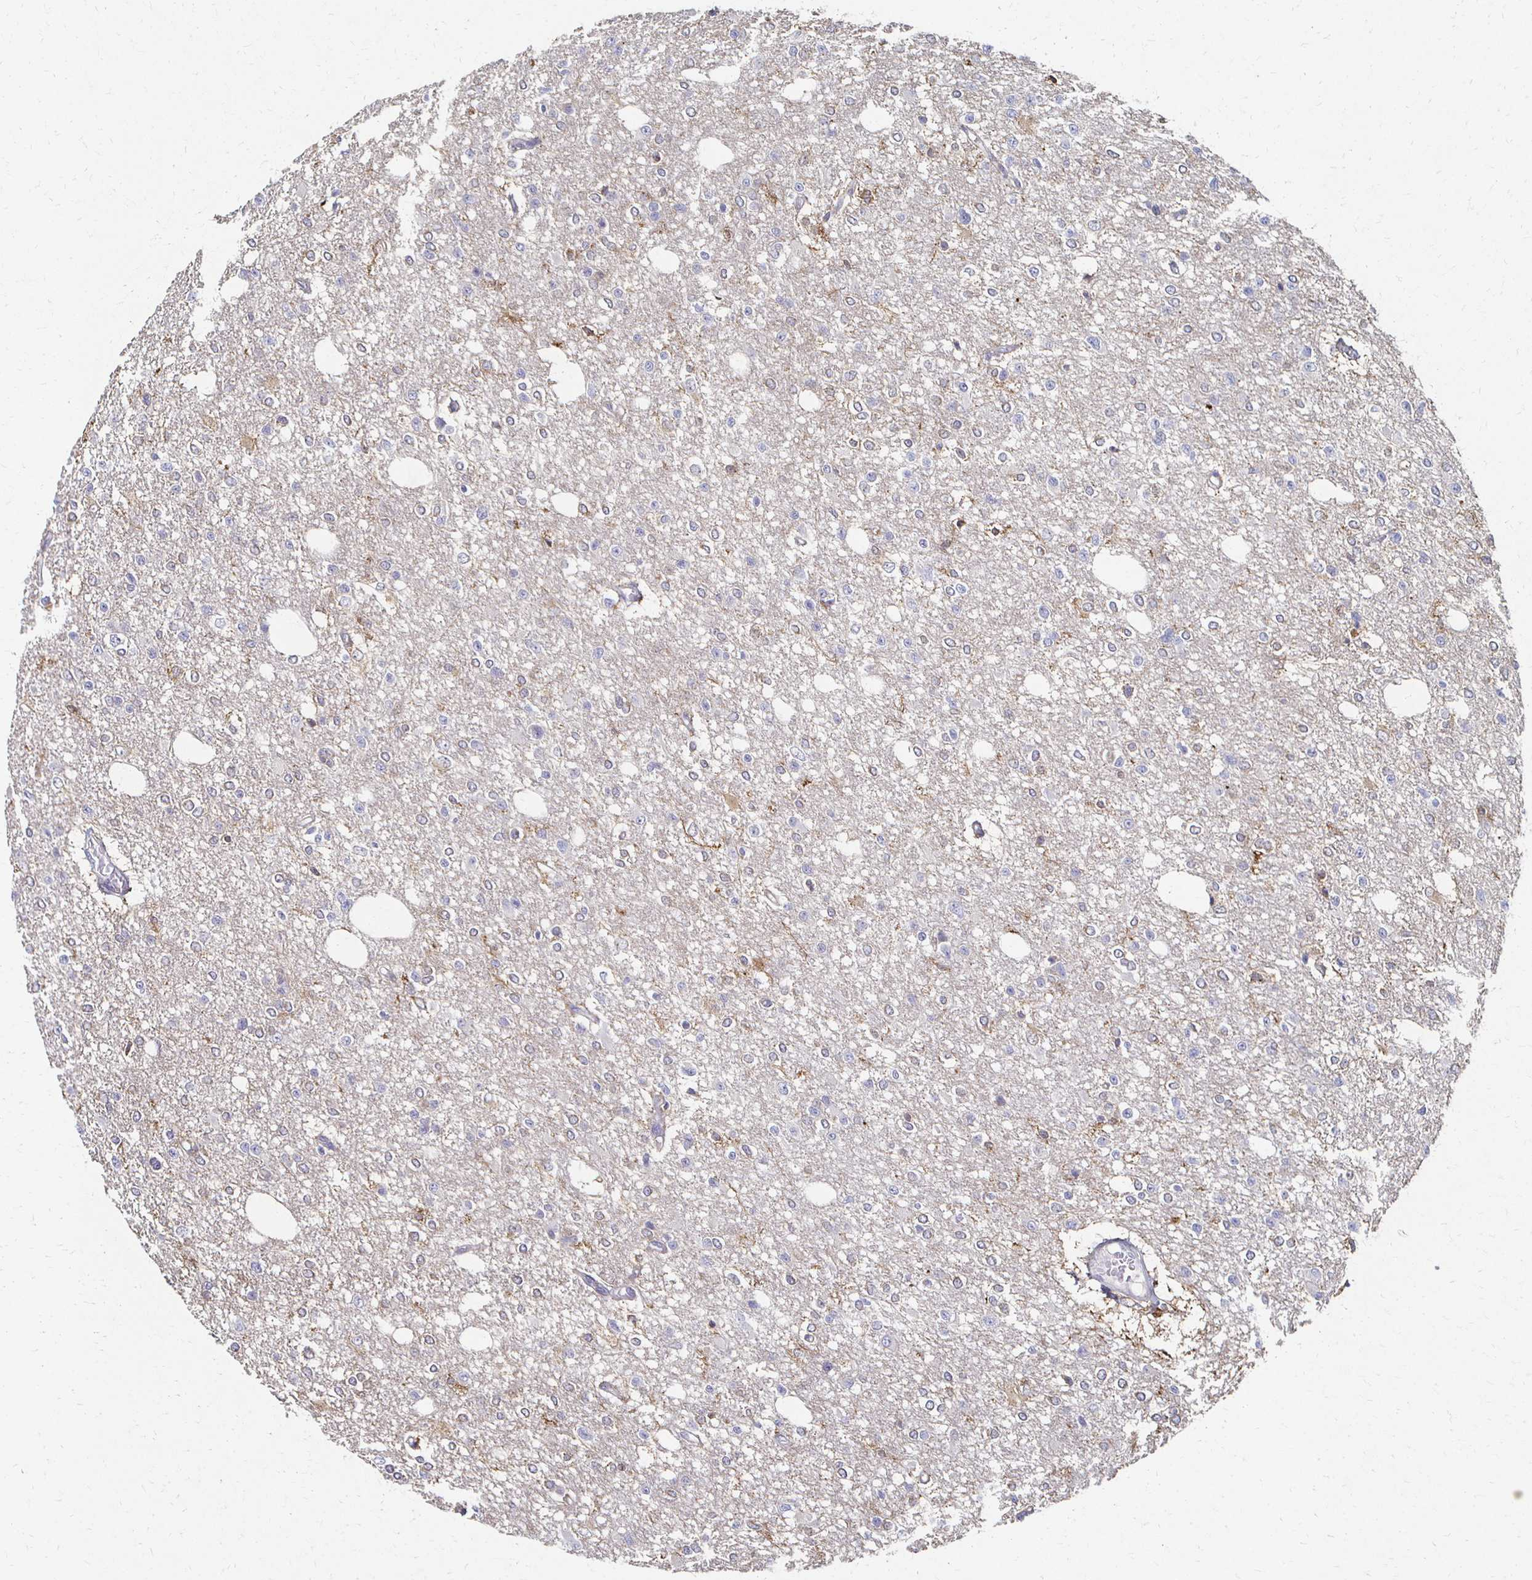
{"staining": {"intensity": "negative", "quantity": "none", "location": "none"}, "tissue": "glioma", "cell_type": "Tumor cells", "image_type": "cancer", "snomed": [{"axis": "morphology", "description": "Glioma, malignant, Low grade"}, {"axis": "topography", "description": "Brain"}], "caption": "High power microscopy histopathology image of an IHC histopathology image of low-grade glioma (malignant), revealing no significant positivity in tumor cells.", "gene": "CX3CR1", "patient": {"sex": "male", "age": 26}}